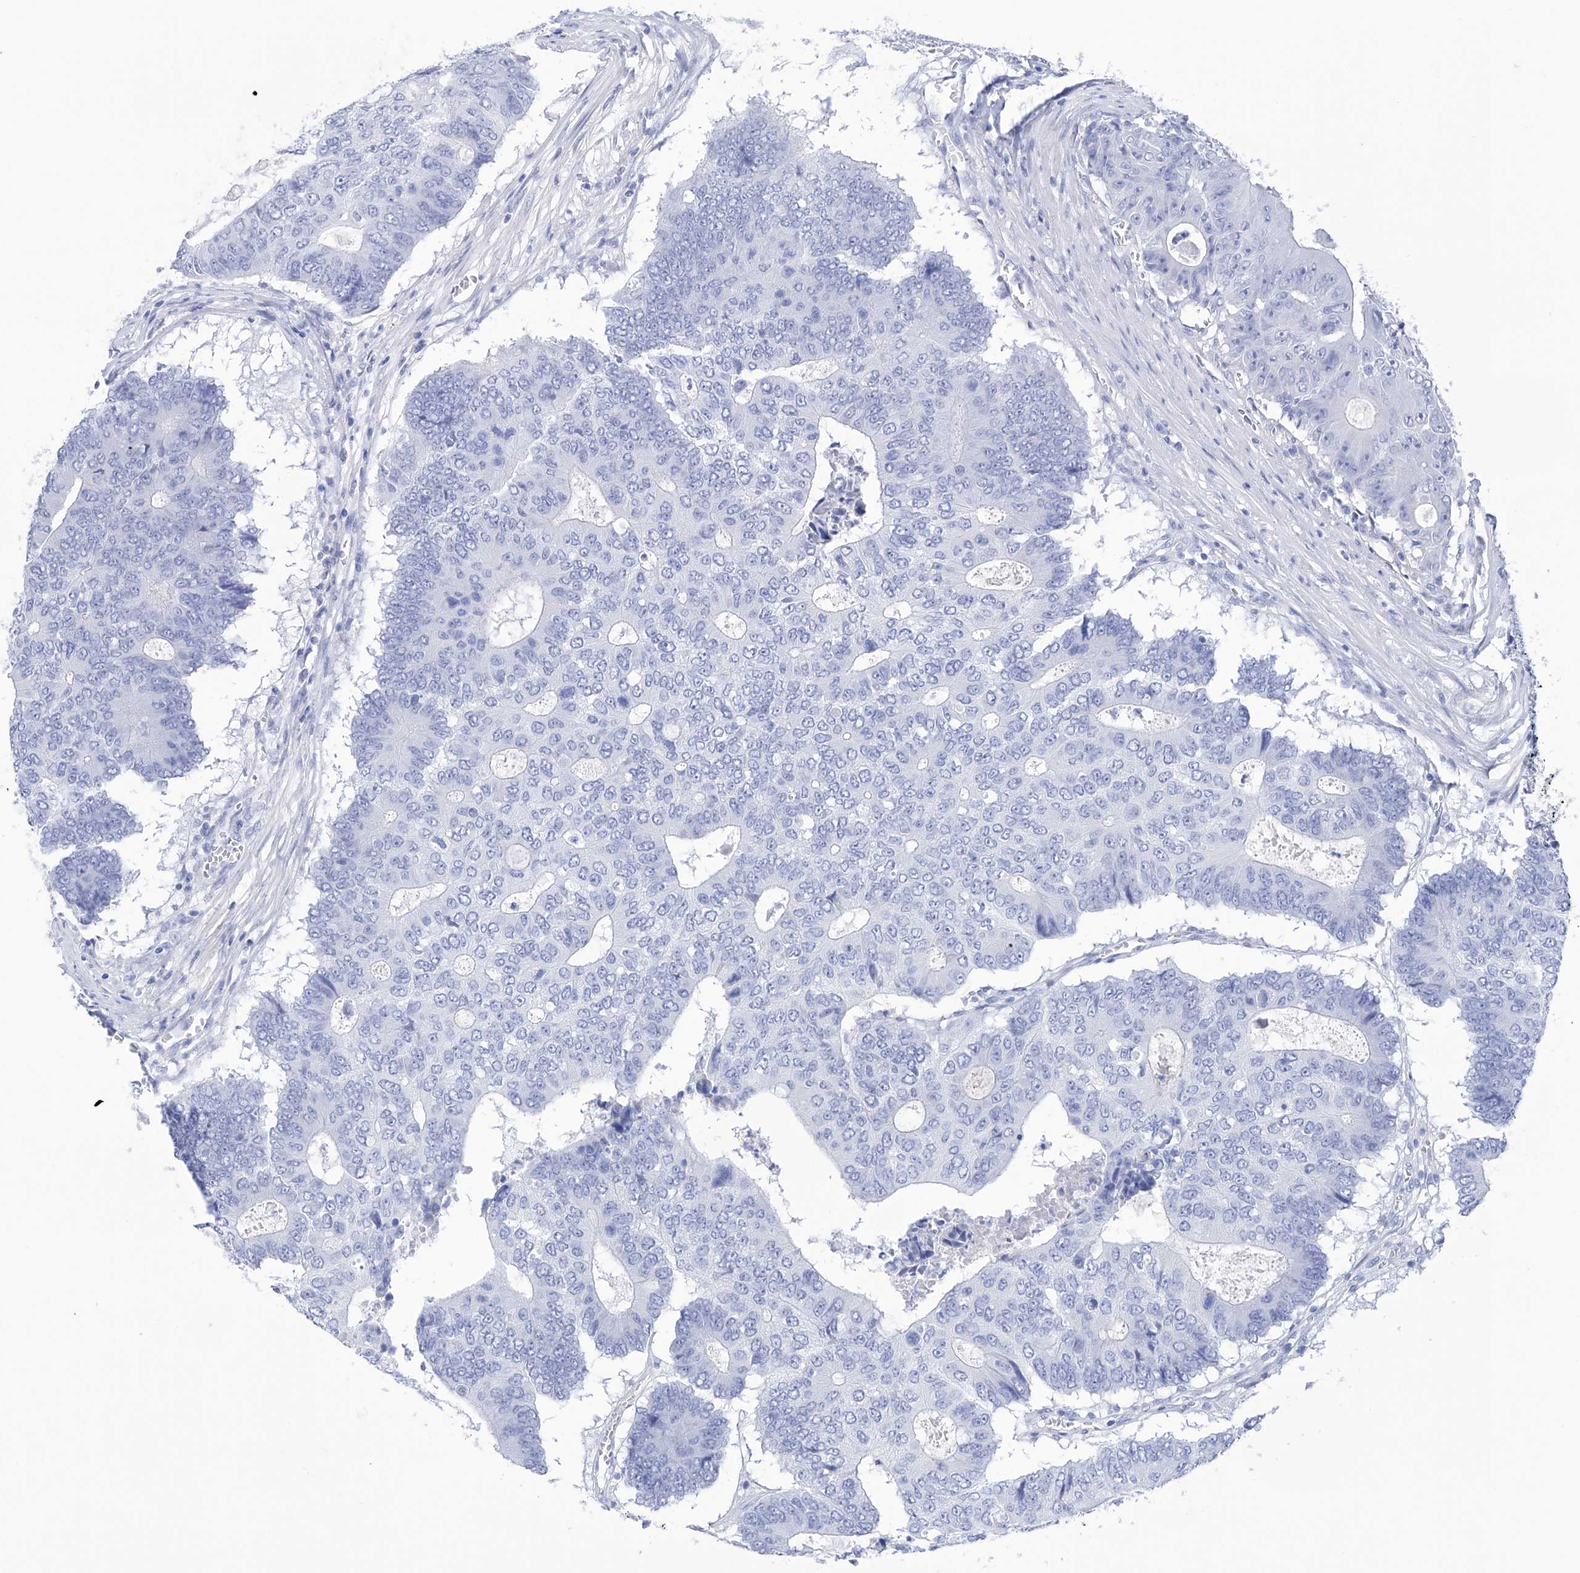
{"staining": {"intensity": "negative", "quantity": "none", "location": "none"}, "tissue": "colorectal cancer", "cell_type": "Tumor cells", "image_type": "cancer", "snomed": [{"axis": "morphology", "description": "Adenocarcinoma, NOS"}, {"axis": "topography", "description": "Colon"}], "caption": "This is an immunohistochemistry histopathology image of colorectal adenocarcinoma. There is no staining in tumor cells.", "gene": "FLG", "patient": {"sex": "male", "age": 87}}